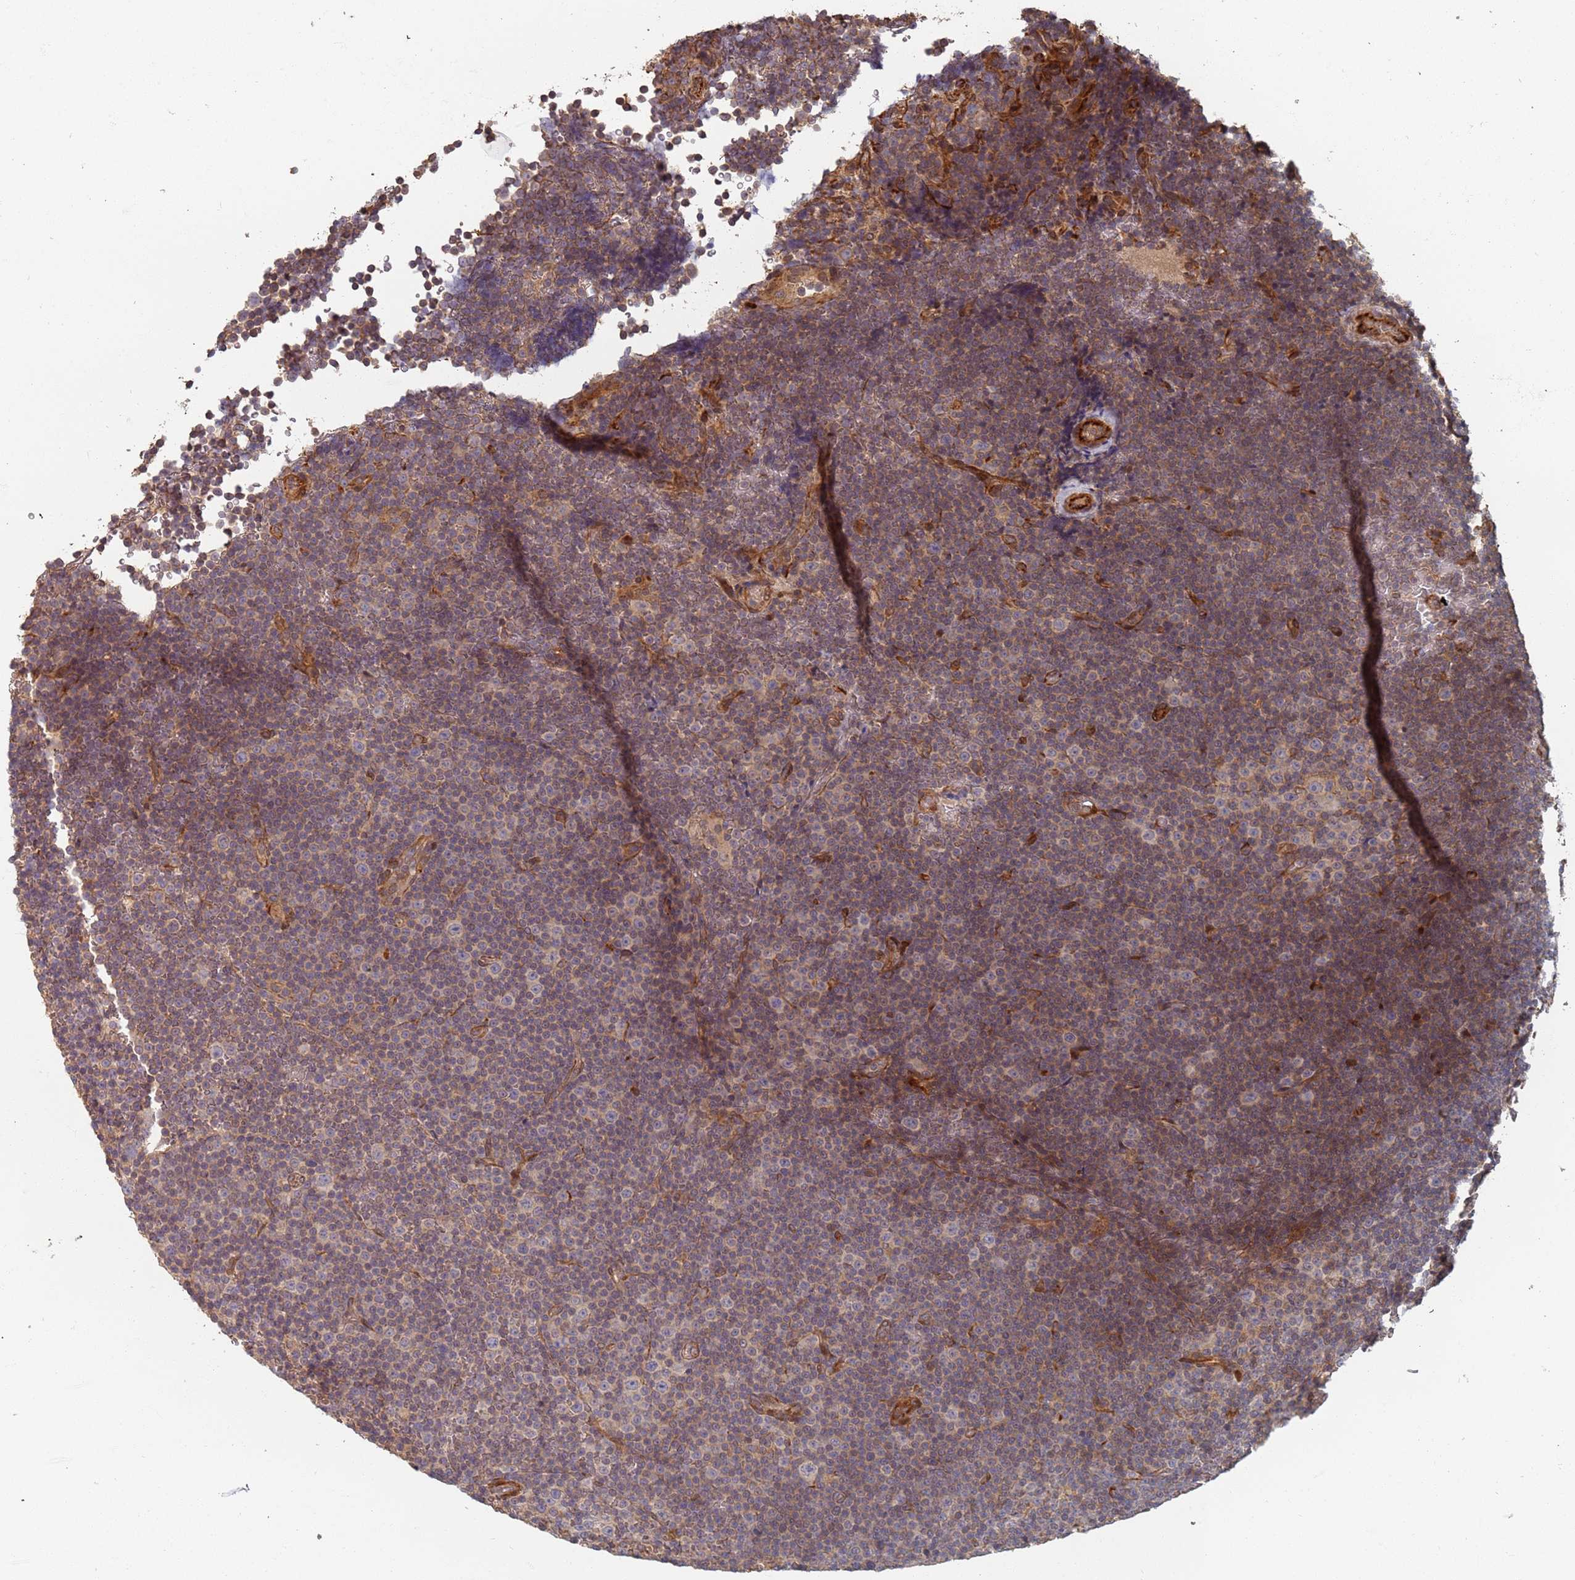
{"staining": {"intensity": "weak", "quantity": "<25%", "location": "cytoplasmic/membranous"}, "tissue": "lymphoma", "cell_type": "Tumor cells", "image_type": "cancer", "snomed": [{"axis": "morphology", "description": "Malignant lymphoma, non-Hodgkin's type, Low grade"}, {"axis": "topography", "description": "Lymph node"}], "caption": "This is an immunohistochemistry (IHC) micrograph of low-grade malignant lymphoma, non-Hodgkin's type. There is no expression in tumor cells.", "gene": "SDCCAG8", "patient": {"sex": "female", "age": 67}}